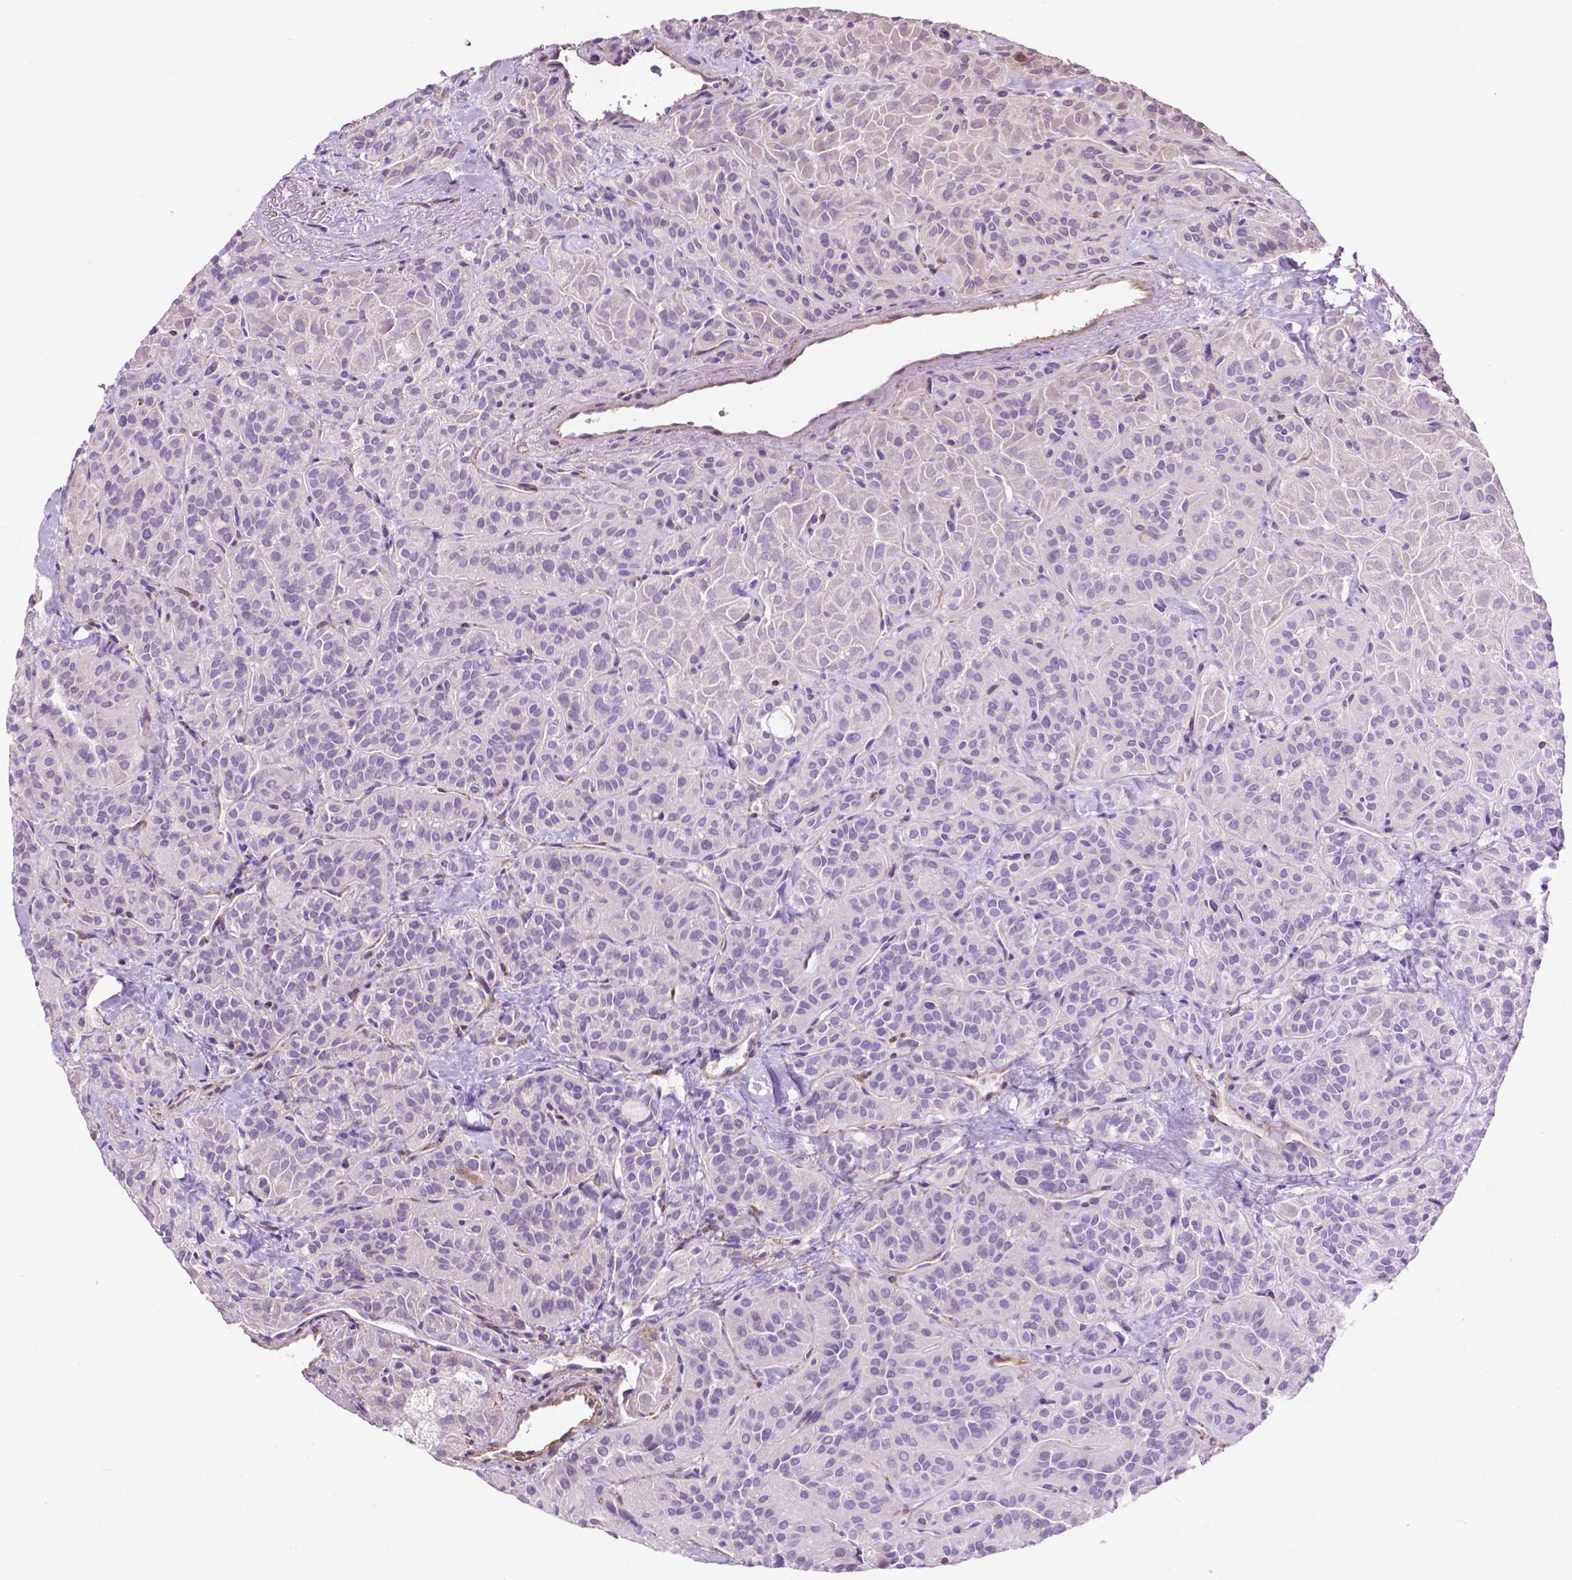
{"staining": {"intensity": "negative", "quantity": "none", "location": "none"}, "tissue": "thyroid cancer", "cell_type": "Tumor cells", "image_type": "cancer", "snomed": [{"axis": "morphology", "description": "Papillary adenocarcinoma, NOS"}, {"axis": "topography", "description": "Thyroid gland"}], "caption": "Human papillary adenocarcinoma (thyroid) stained for a protein using immunohistochemistry displays no positivity in tumor cells.", "gene": "PCDHA12", "patient": {"sex": "female", "age": 45}}